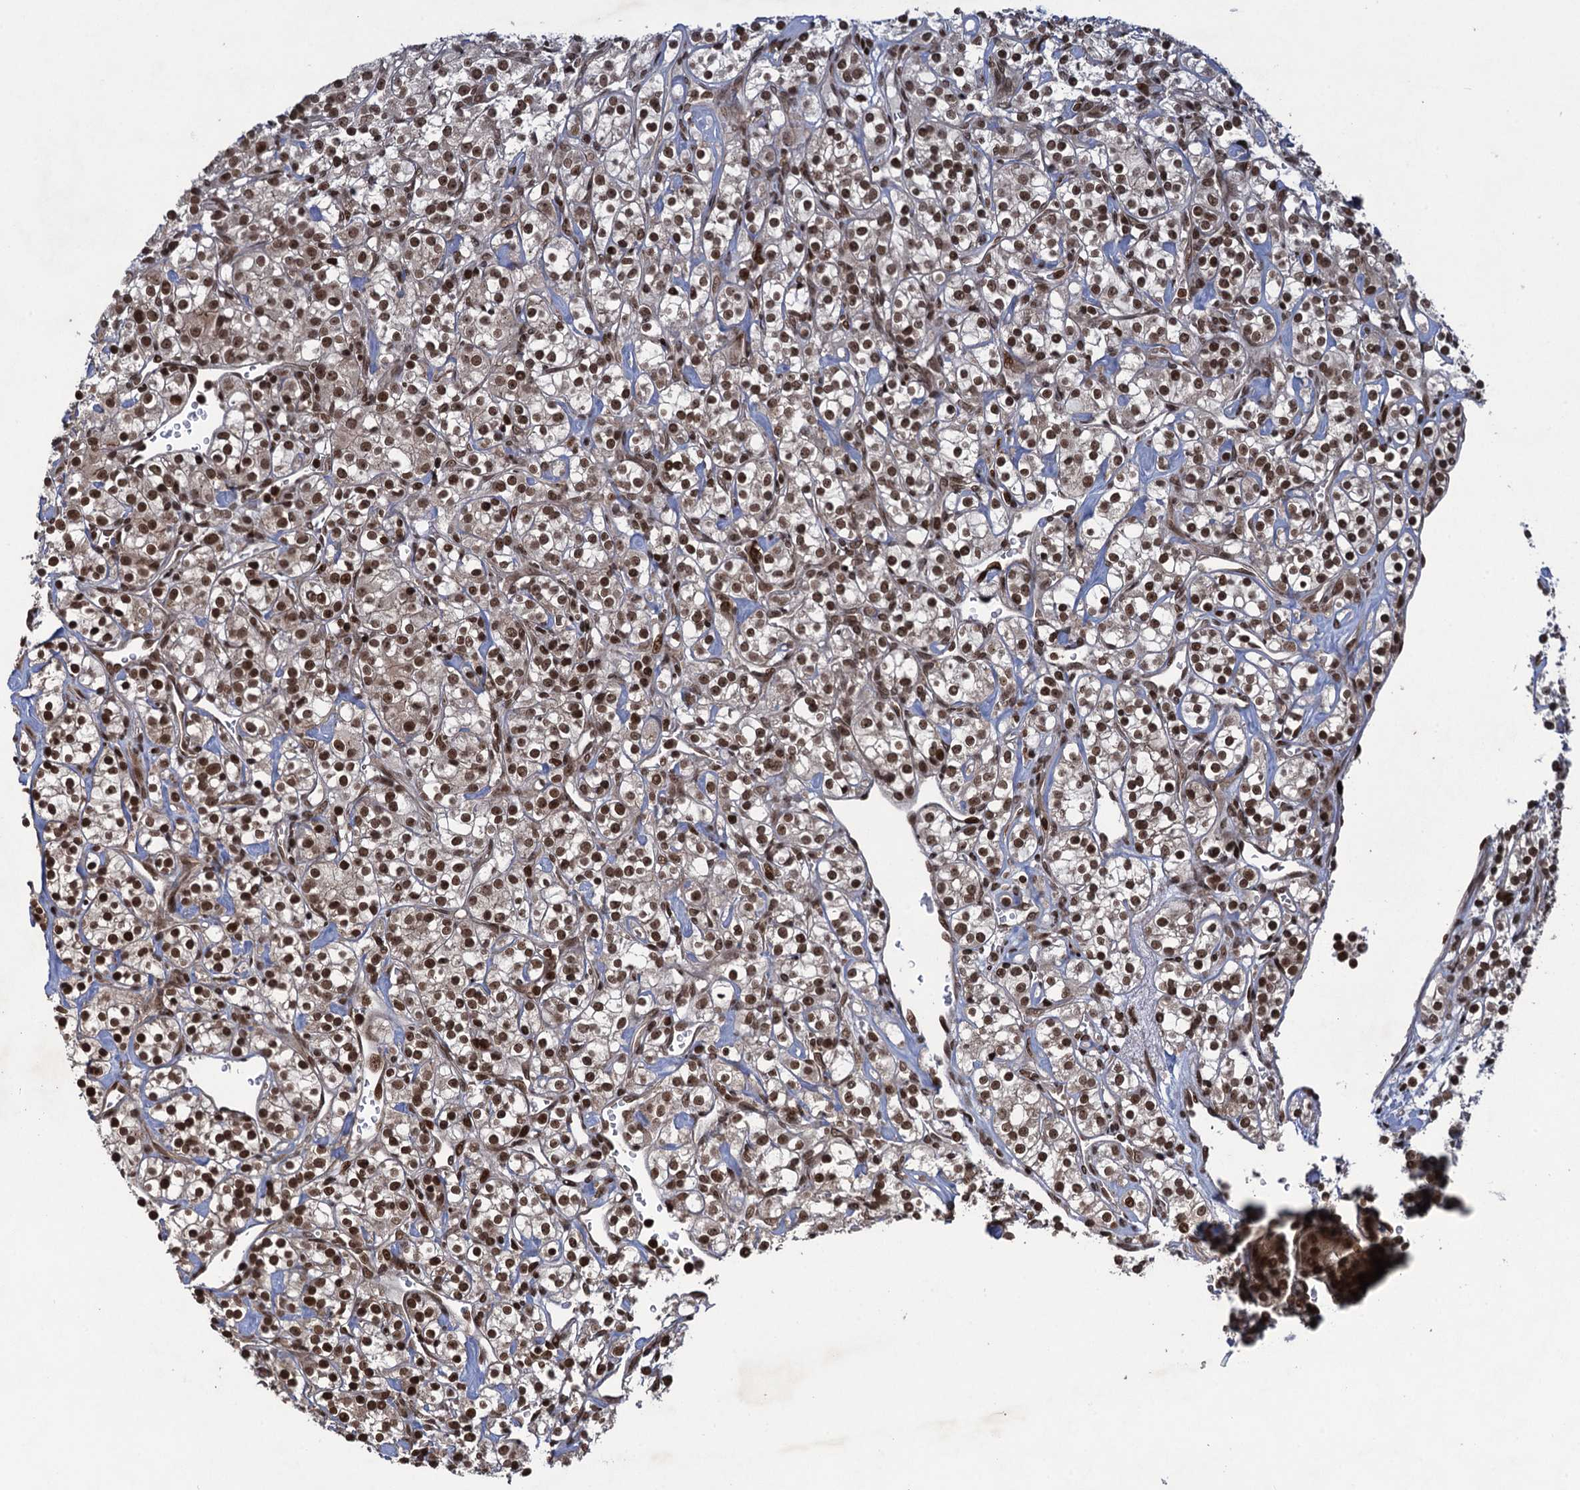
{"staining": {"intensity": "moderate", "quantity": ">75%", "location": "nuclear"}, "tissue": "renal cancer", "cell_type": "Tumor cells", "image_type": "cancer", "snomed": [{"axis": "morphology", "description": "Adenocarcinoma, NOS"}, {"axis": "topography", "description": "Kidney"}], "caption": "Protein staining of renal adenocarcinoma tissue shows moderate nuclear positivity in approximately >75% of tumor cells. The protein of interest is stained brown, and the nuclei are stained in blue (DAB (3,3'-diaminobenzidine) IHC with brightfield microscopy, high magnification).", "gene": "ZNF169", "patient": {"sex": "male", "age": 77}}